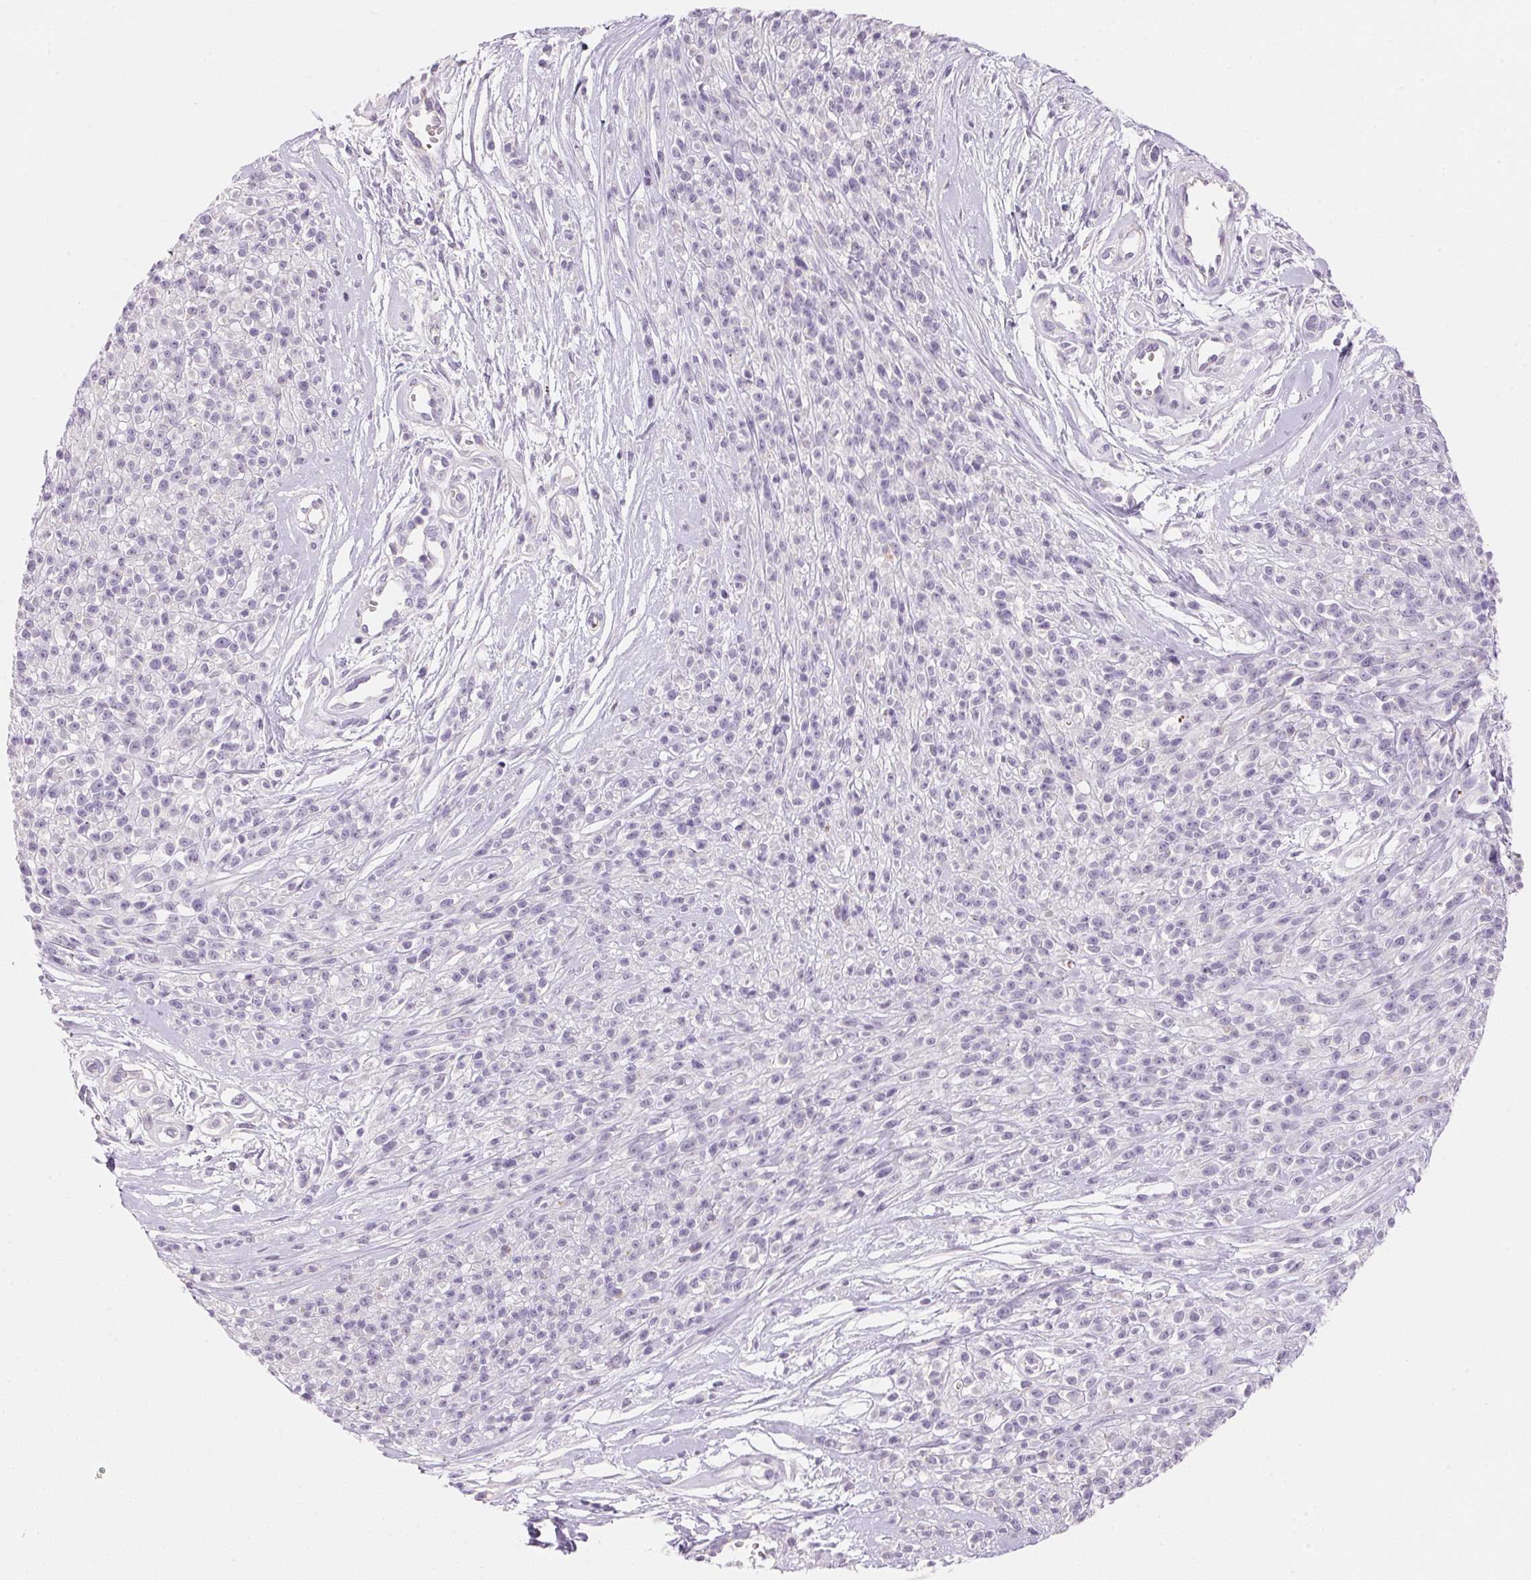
{"staining": {"intensity": "negative", "quantity": "none", "location": "none"}, "tissue": "melanoma", "cell_type": "Tumor cells", "image_type": "cancer", "snomed": [{"axis": "morphology", "description": "Malignant melanoma, NOS"}, {"axis": "topography", "description": "Skin"}, {"axis": "topography", "description": "Skin of trunk"}], "caption": "High power microscopy micrograph of an immunohistochemistry (IHC) image of melanoma, revealing no significant expression in tumor cells.", "gene": "CYP11B1", "patient": {"sex": "male", "age": 74}}